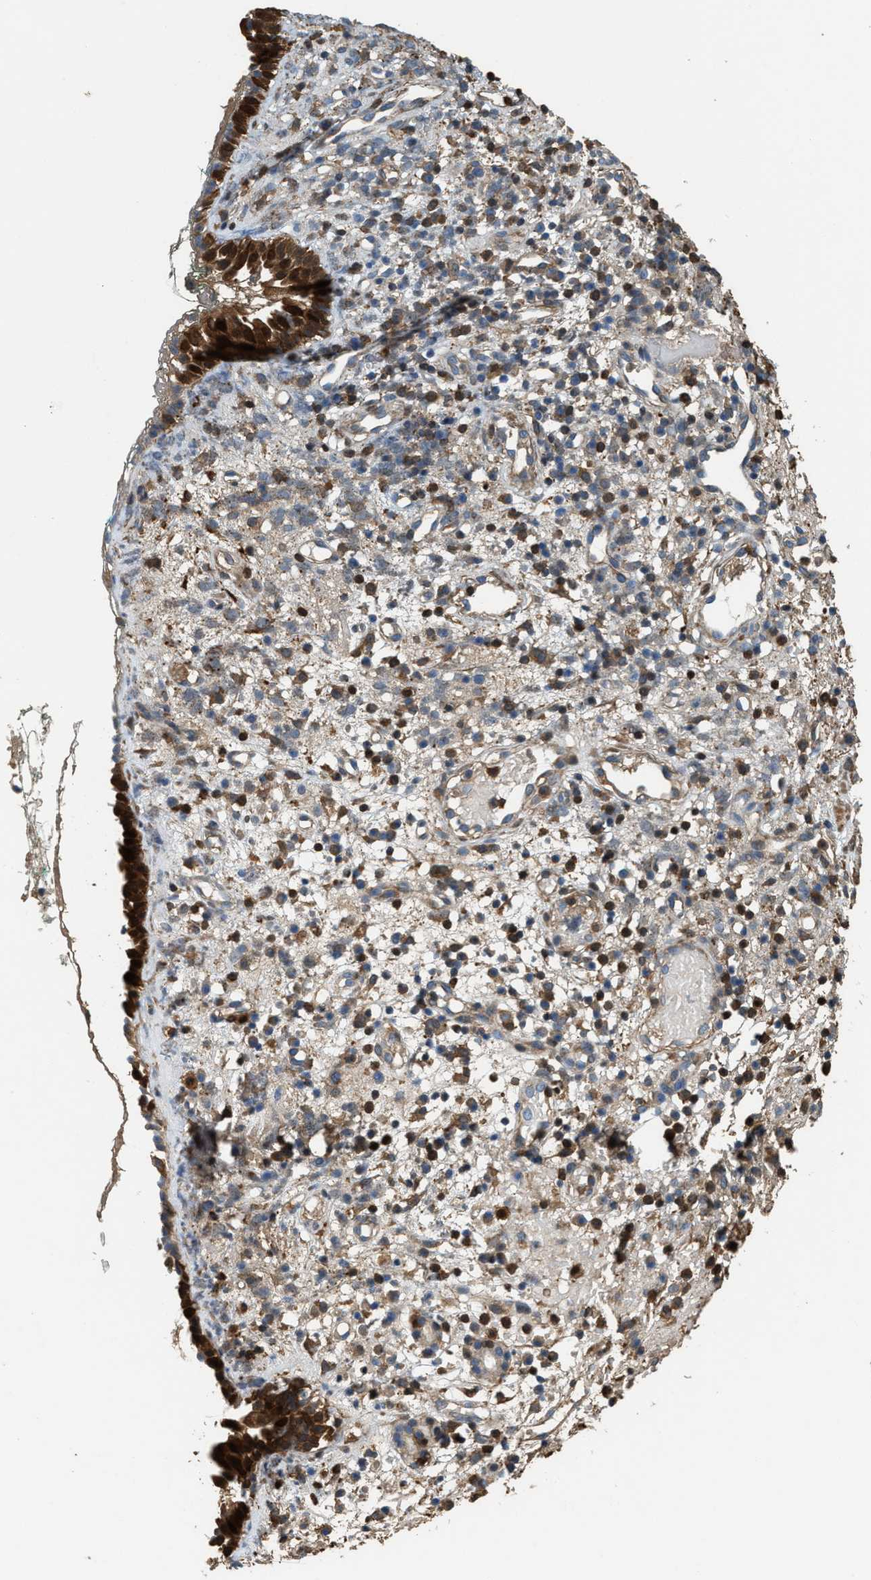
{"staining": {"intensity": "strong", "quantity": ">75%", "location": "cytoplasmic/membranous"}, "tissue": "nasopharynx", "cell_type": "Respiratory epithelial cells", "image_type": "normal", "snomed": [{"axis": "morphology", "description": "Normal tissue, NOS"}, {"axis": "morphology", "description": "Basal cell carcinoma"}, {"axis": "topography", "description": "Cartilage tissue"}, {"axis": "topography", "description": "Nasopharynx"}, {"axis": "topography", "description": "Oral tissue"}], "caption": "Protein staining of unremarkable nasopharynx displays strong cytoplasmic/membranous positivity in approximately >75% of respiratory epithelial cells.", "gene": "SERPINB5", "patient": {"sex": "female", "age": 77}}